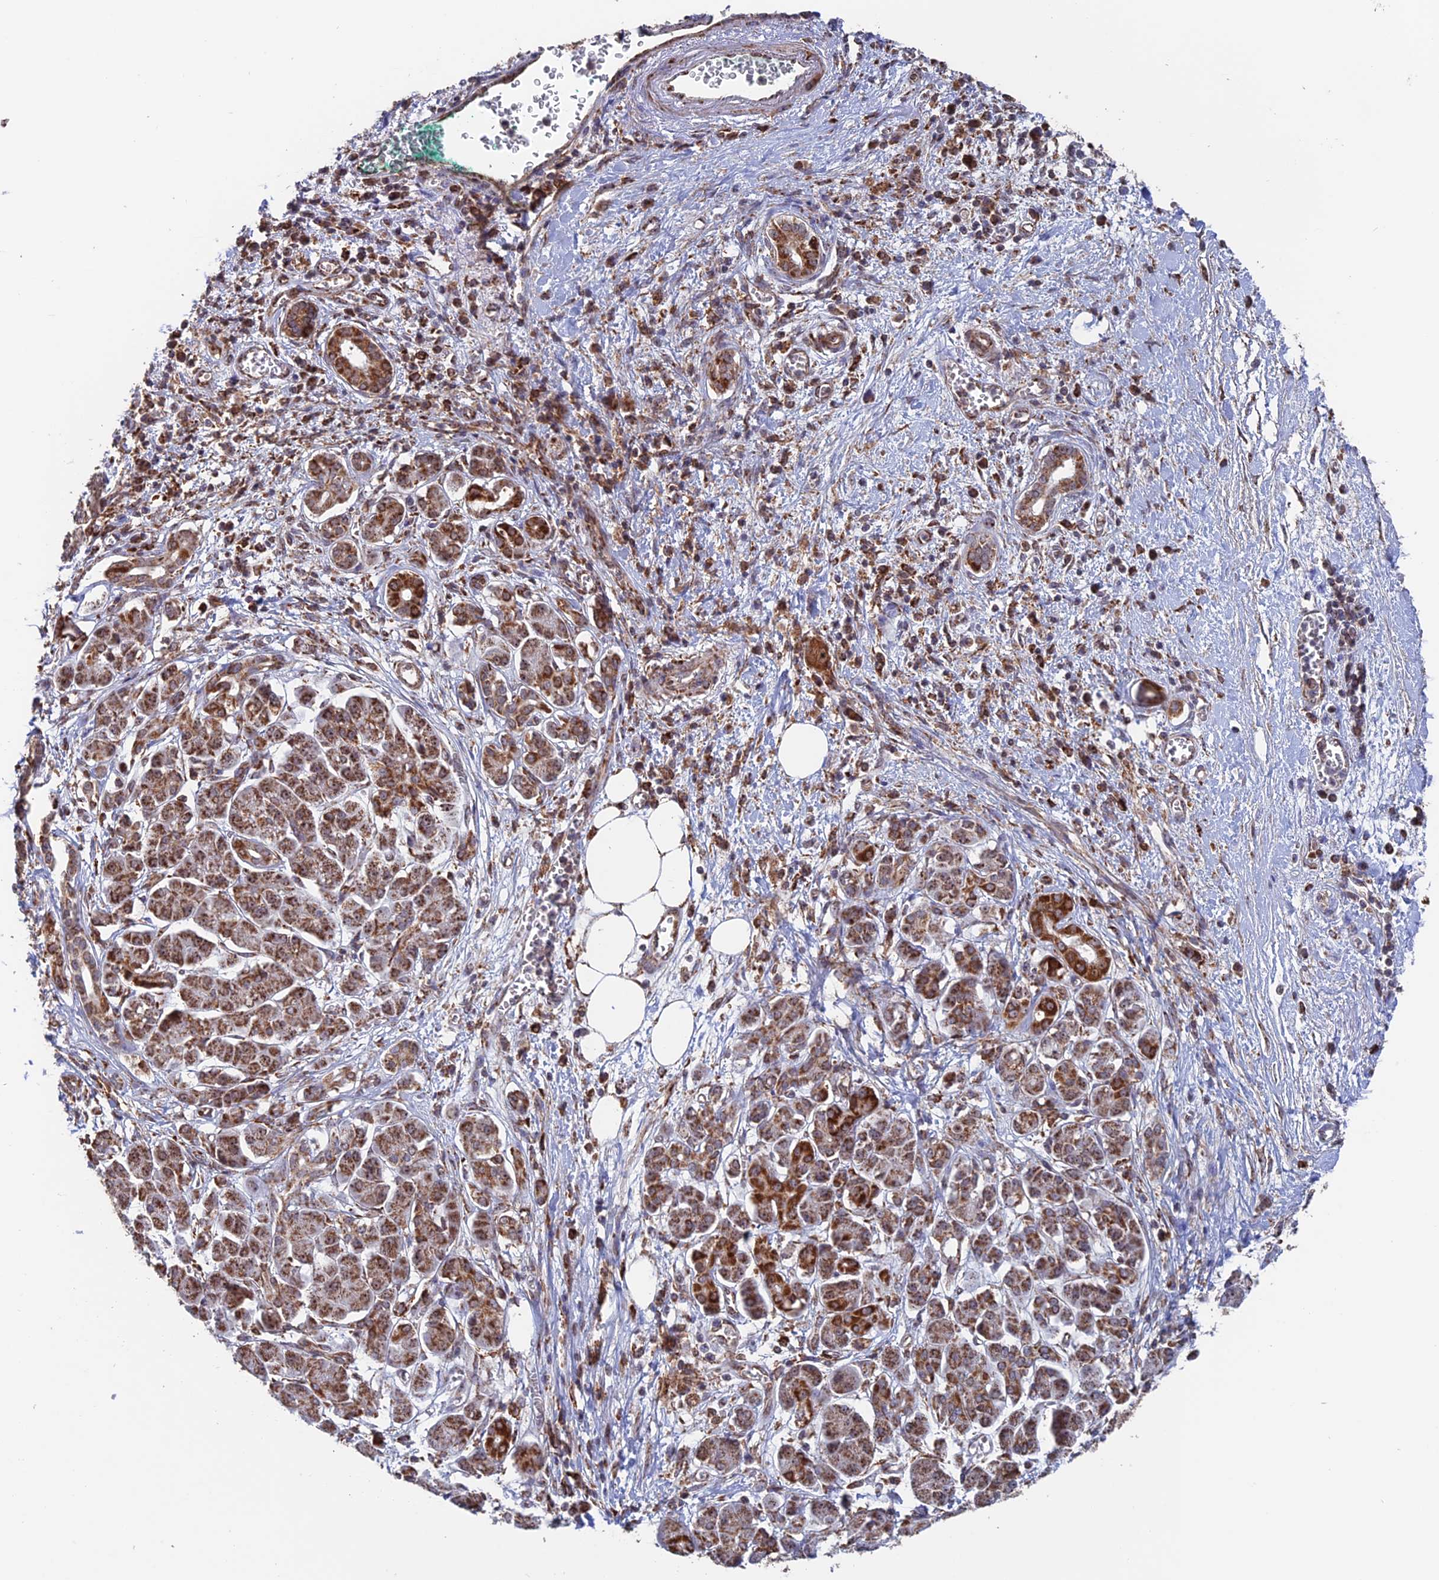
{"staining": {"intensity": "strong", "quantity": ">75%", "location": "cytoplasmic/membranous"}, "tissue": "pancreatic cancer", "cell_type": "Tumor cells", "image_type": "cancer", "snomed": [{"axis": "morphology", "description": "Adenocarcinoma, NOS"}, {"axis": "topography", "description": "Pancreas"}], "caption": "The photomicrograph exhibits immunohistochemical staining of pancreatic cancer (adenocarcinoma). There is strong cytoplasmic/membranous expression is identified in approximately >75% of tumor cells.", "gene": "DTYMK", "patient": {"sex": "male", "age": 78}}